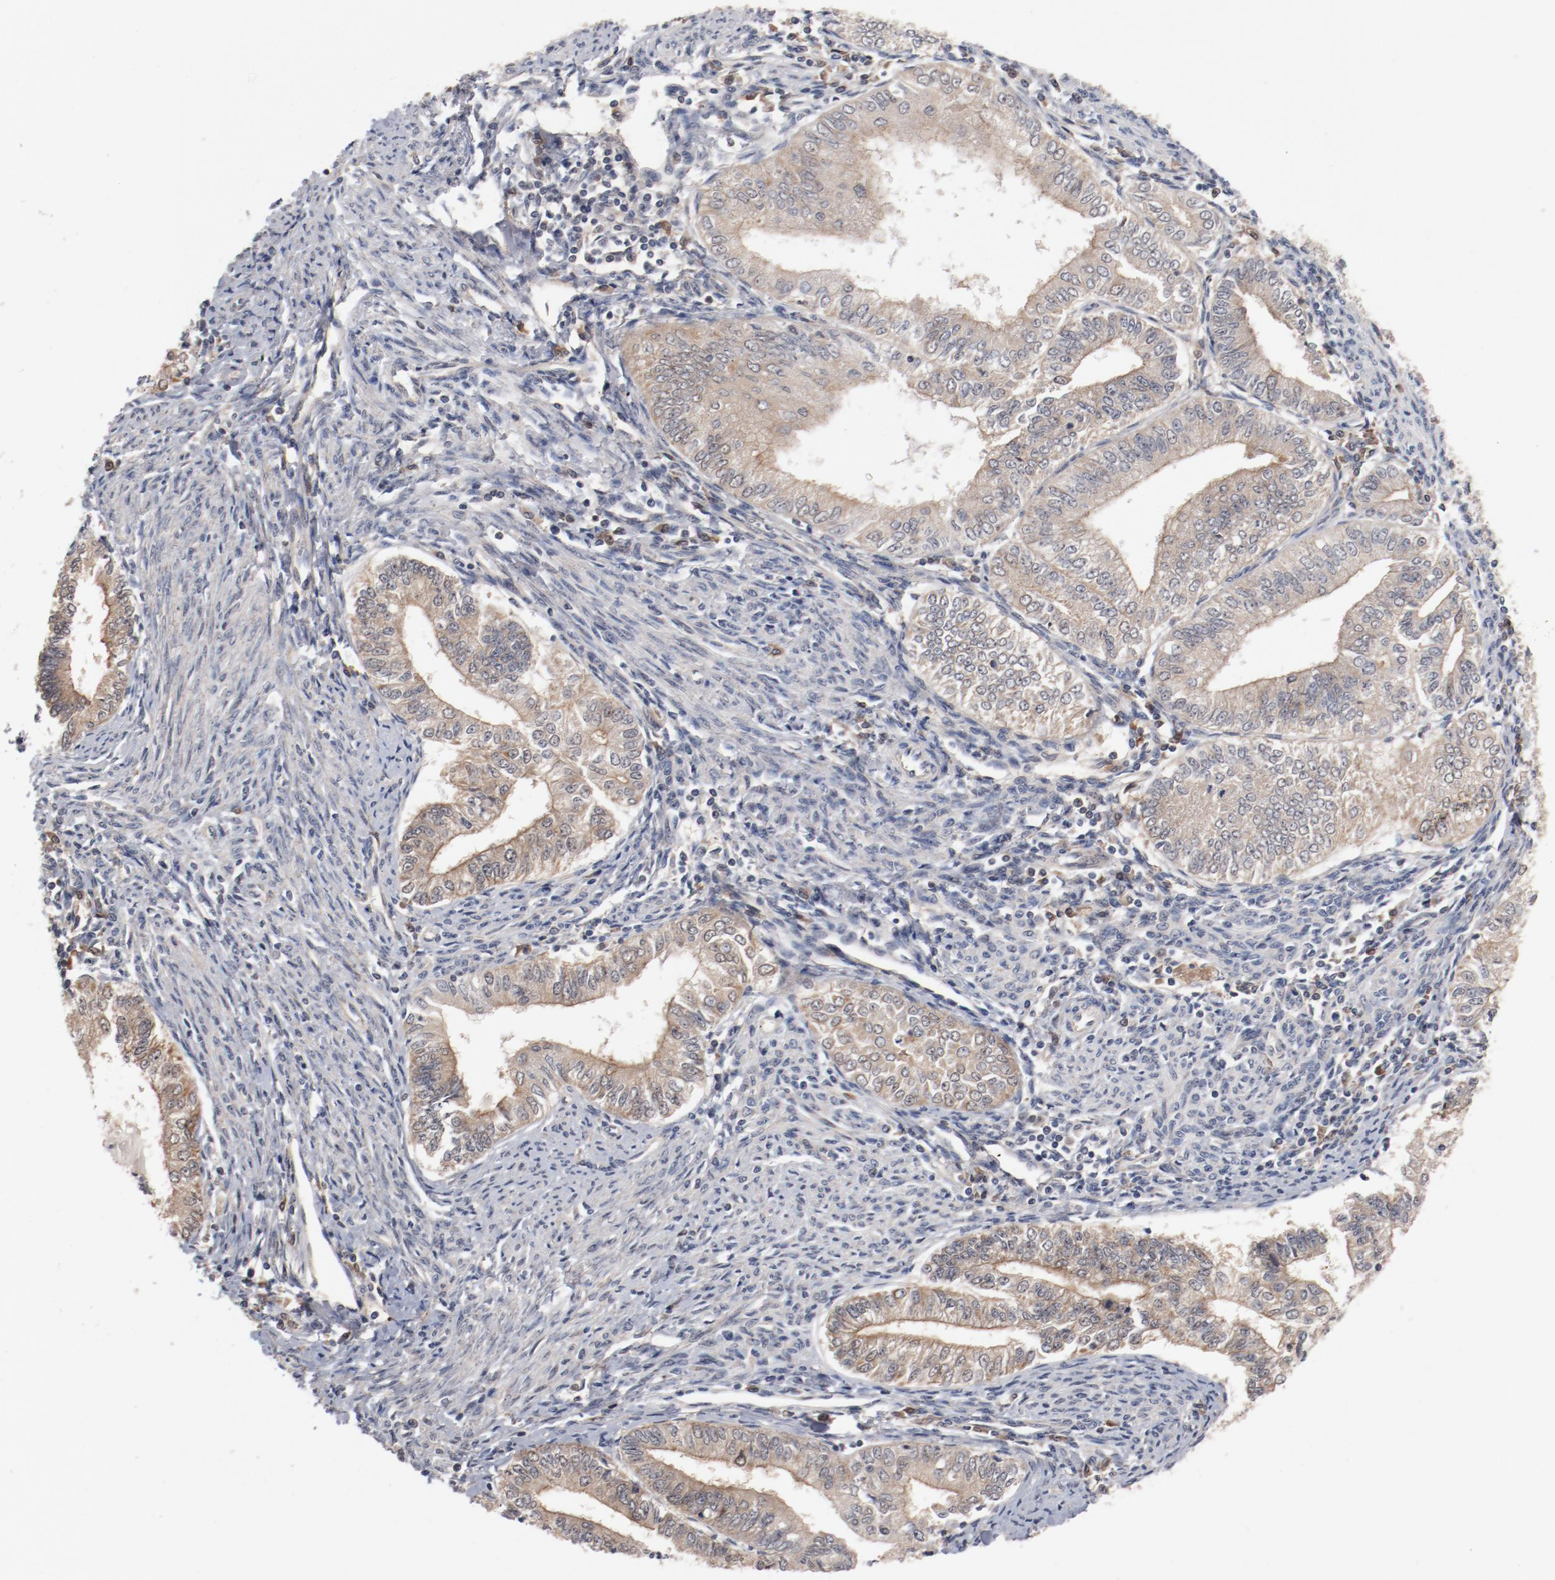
{"staining": {"intensity": "negative", "quantity": "none", "location": "none"}, "tissue": "endometrial cancer", "cell_type": "Tumor cells", "image_type": "cancer", "snomed": [{"axis": "morphology", "description": "Adenocarcinoma, NOS"}, {"axis": "topography", "description": "Endometrium"}], "caption": "Endometrial adenocarcinoma was stained to show a protein in brown. There is no significant positivity in tumor cells.", "gene": "PITPNM2", "patient": {"sex": "female", "age": 66}}